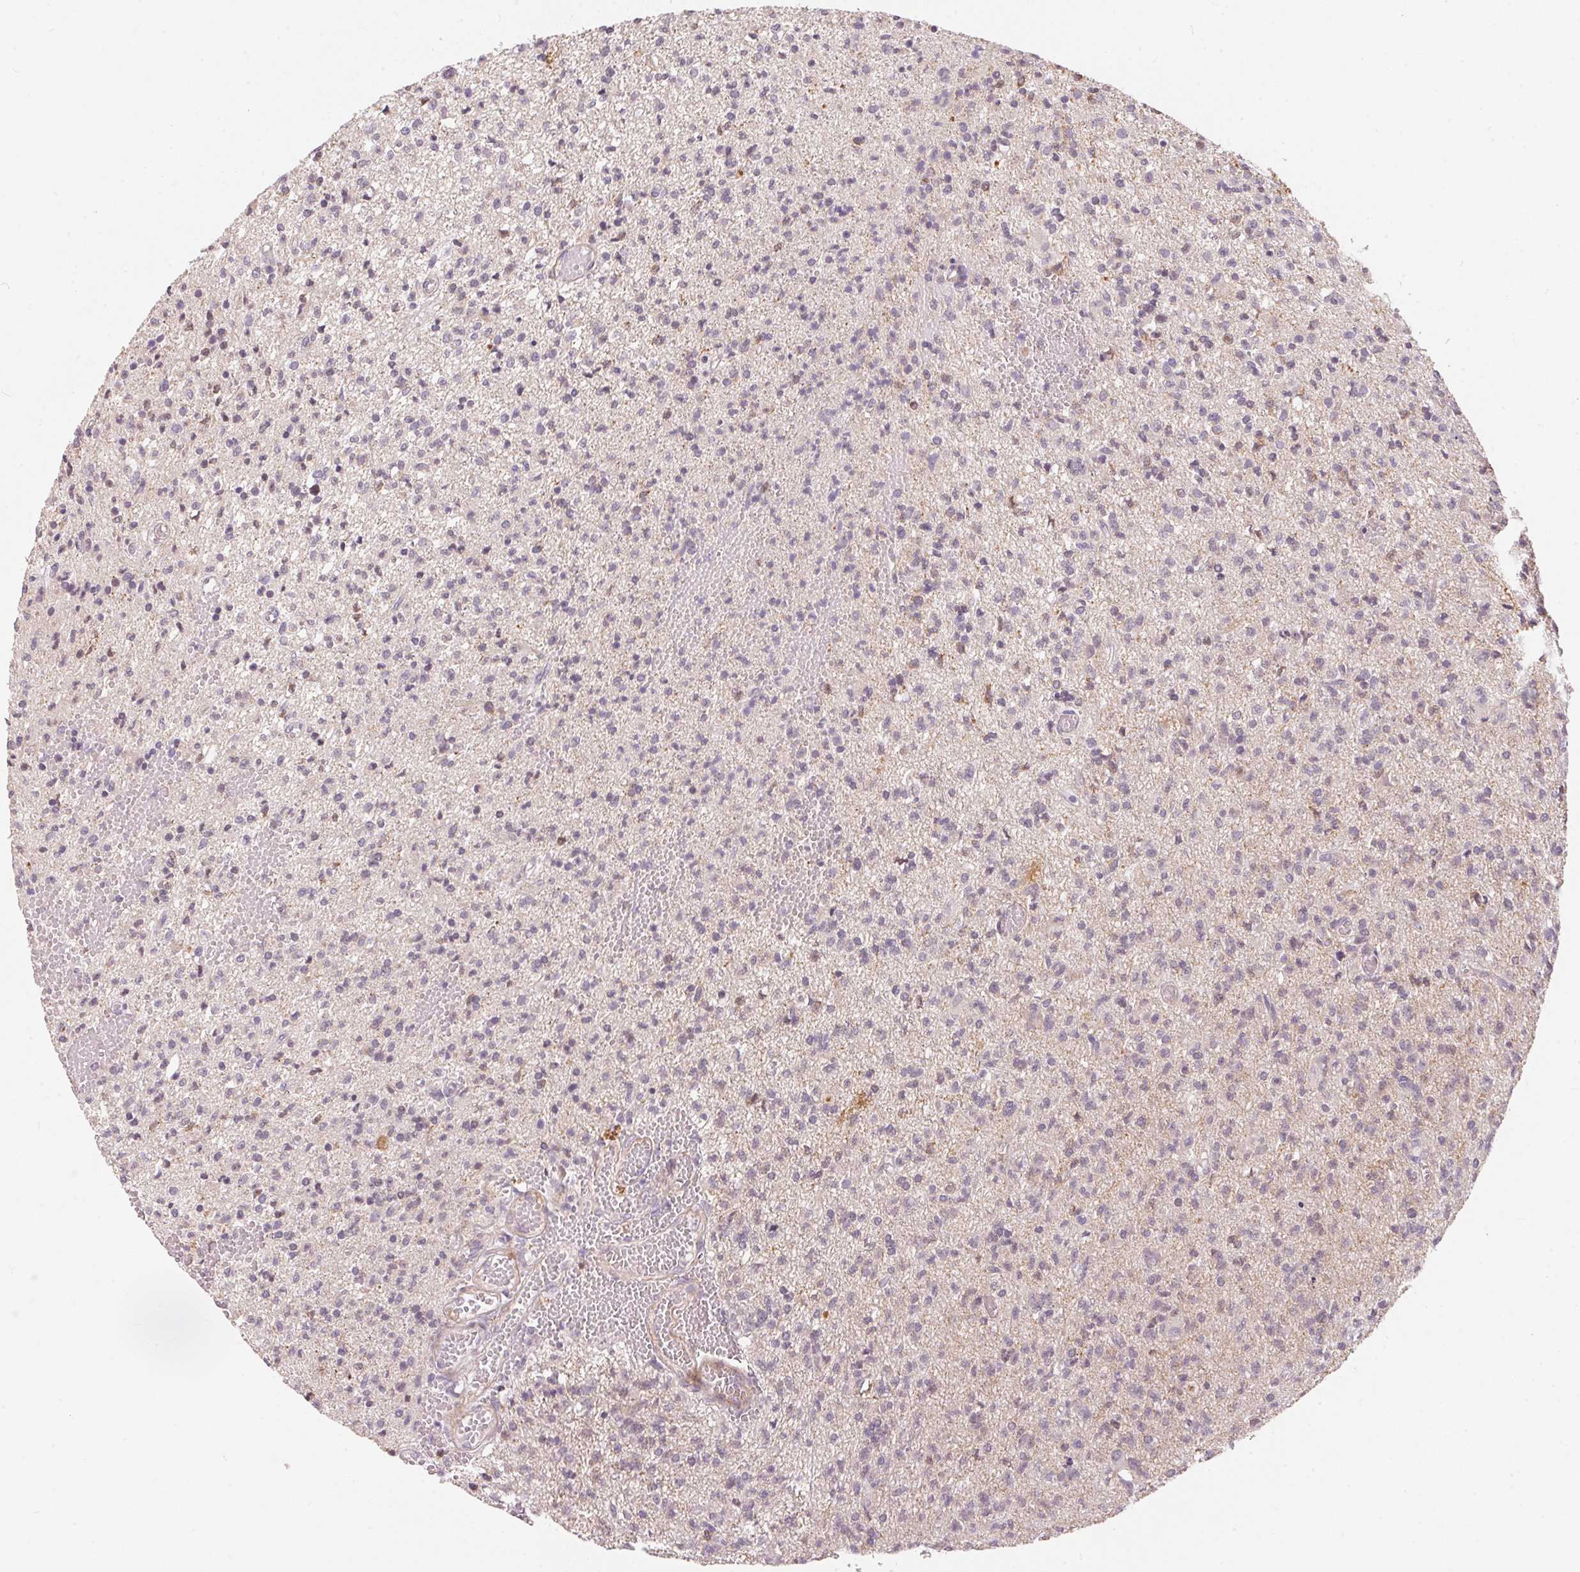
{"staining": {"intensity": "negative", "quantity": "none", "location": "none"}, "tissue": "glioma", "cell_type": "Tumor cells", "image_type": "cancer", "snomed": [{"axis": "morphology", "description": "Glioma, malignant, Low grade"}, {"axis": "topography", "description": "Brain"}], "caption": "An immunohistochemistry (IHC) photomicrograph of glioma is shown. There is no staining in tumor cells of glioma. Brightfield microscopy of IHC stained with DAB (brown) and hematoxylin (blue), captured at high magnification.", "gene": "GDAP1L1", "patient": {"sex": "male", "age": 64}}